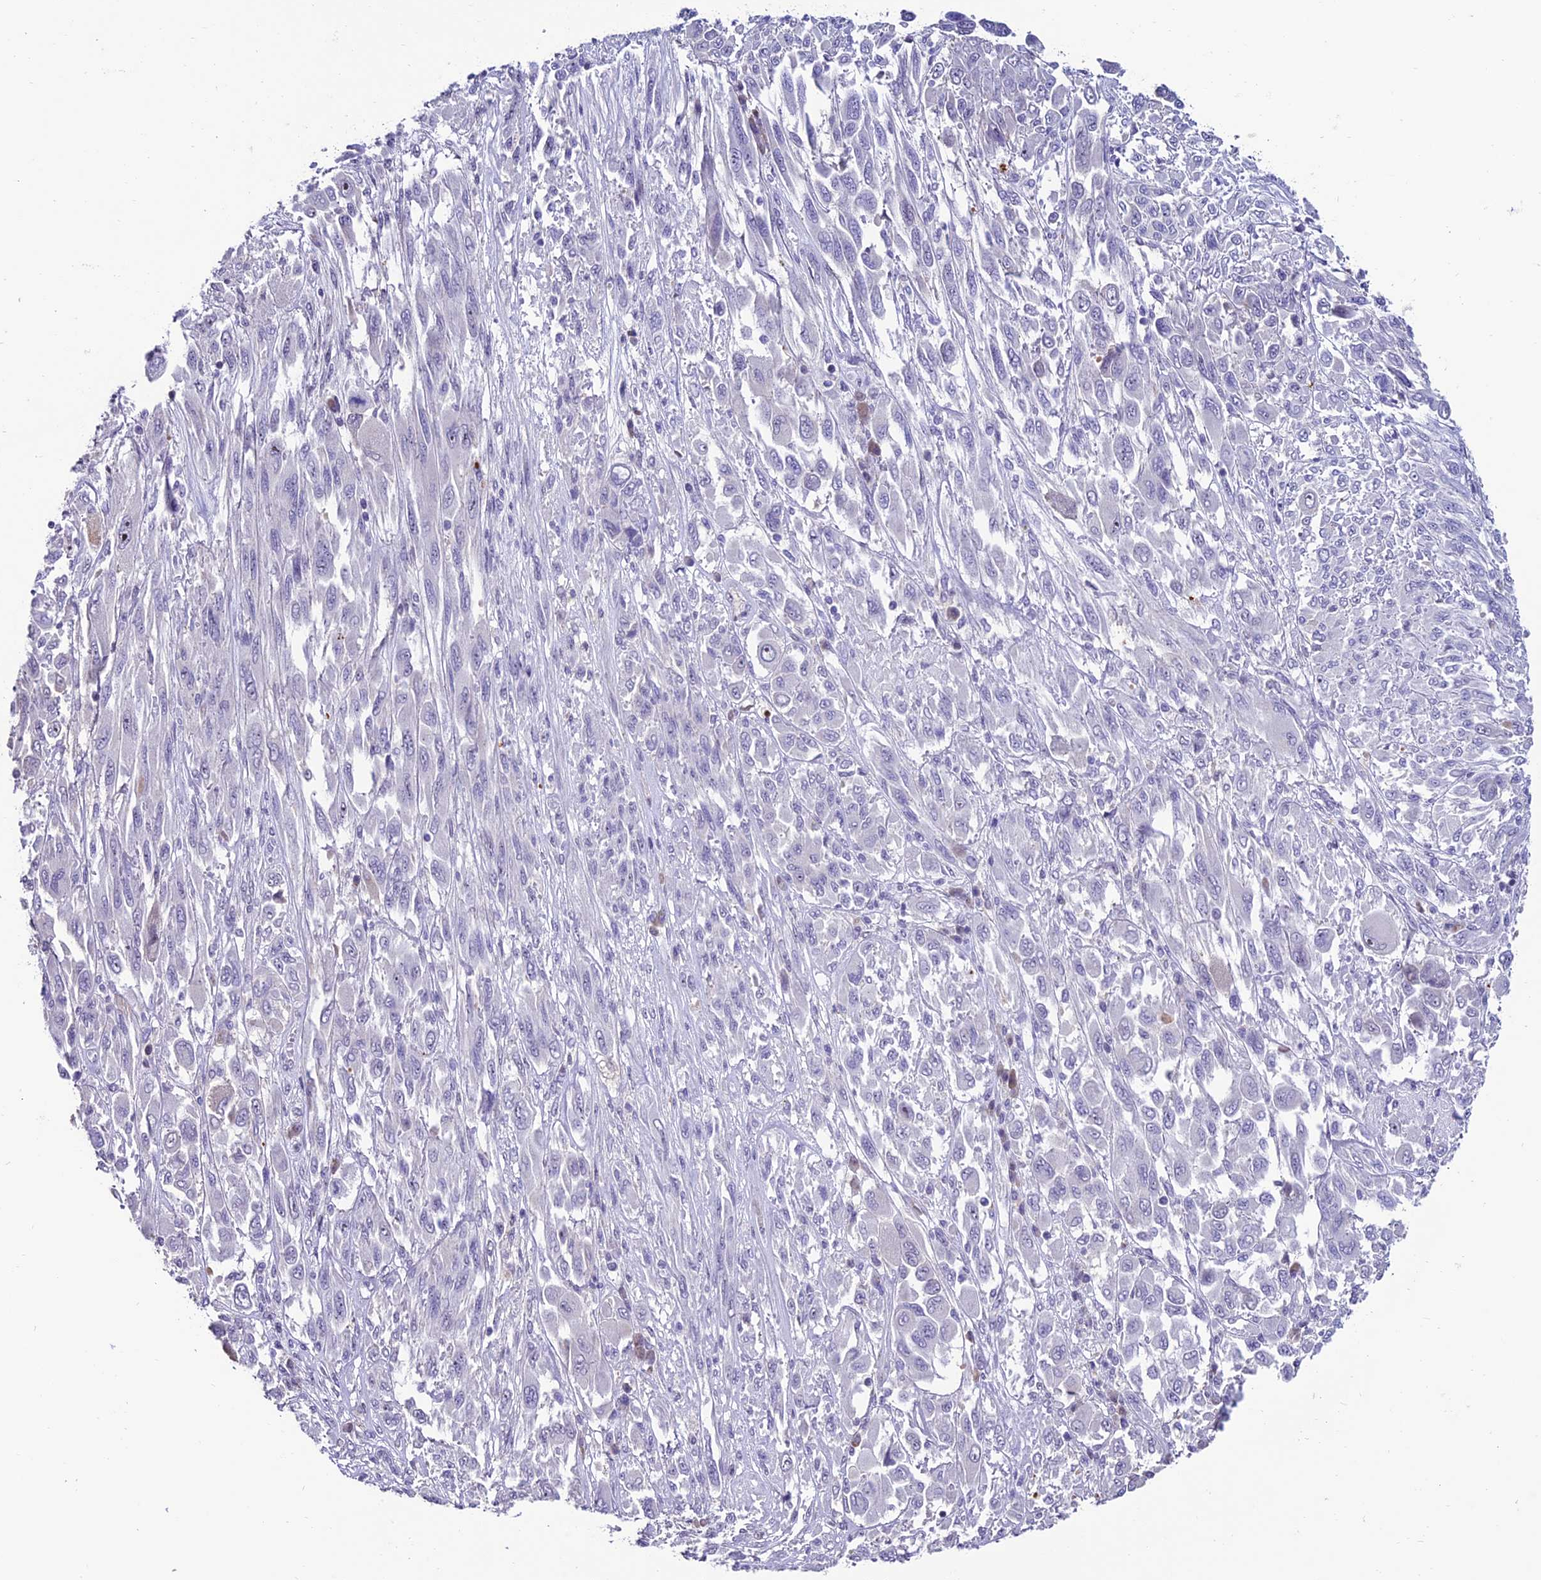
{"staining": {"intensity": "negative", "quantity": "none", "location": "none"}, "tissue": "melanoma", "cell_type": "Tumor cells", "image_type": "cancer", "snomed": [{"axis": "morphology", "description": "Malignant melanoma, NOS"}, {"axis": "topography", "description": "Skin"}], "caption": "Immunohistochemical staining of human malignant melanoma demonstrates no significant positivity in tumor cells.", "gene": "SLC10A1", "patient": {"sex": "female", "age": 91}}